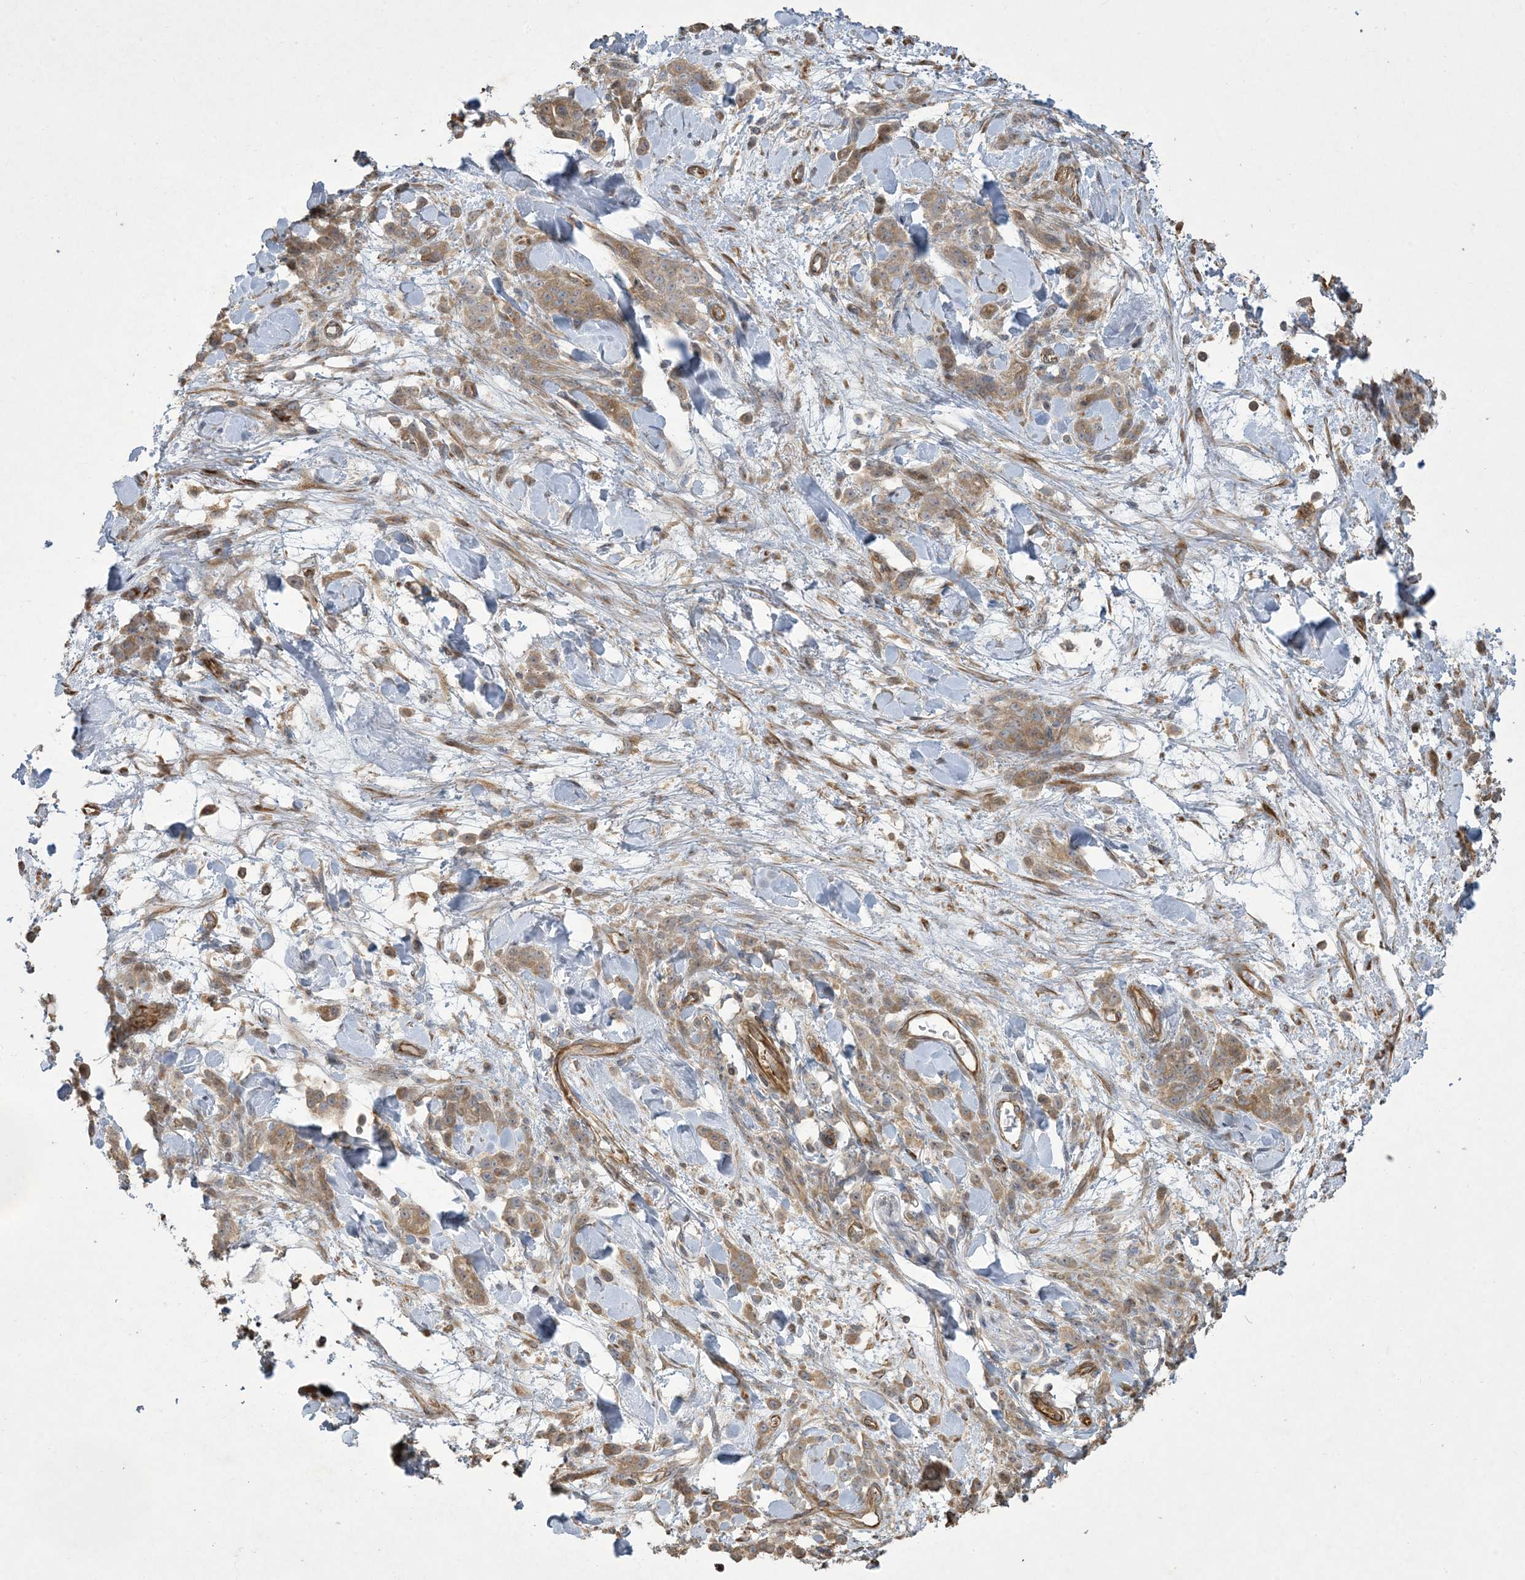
{"staining": {"intensity": "moderate", "quantity": "25%-75%", "location": "cytoplasmic/membranous"}, "tissue": "stomach cancer", "cell_type": "Tumor cells", "image_type": "cancer", "snomed": [{"axis": "morphology", "description": "Normal tissue, NOS"}, {"axis": "morphology", "description": "Adenocarcinoma, NOS"}, {"axis": "topography", "description": "Stomach"}], "caption": "Protein analysis of stomach cancer tissue demonstrates moderate cytoplasmic/membranous expression in about 25%-75% of tumor cells.", "gene": "KLHL18", "patient": {"sex": "male", "age": 82}}